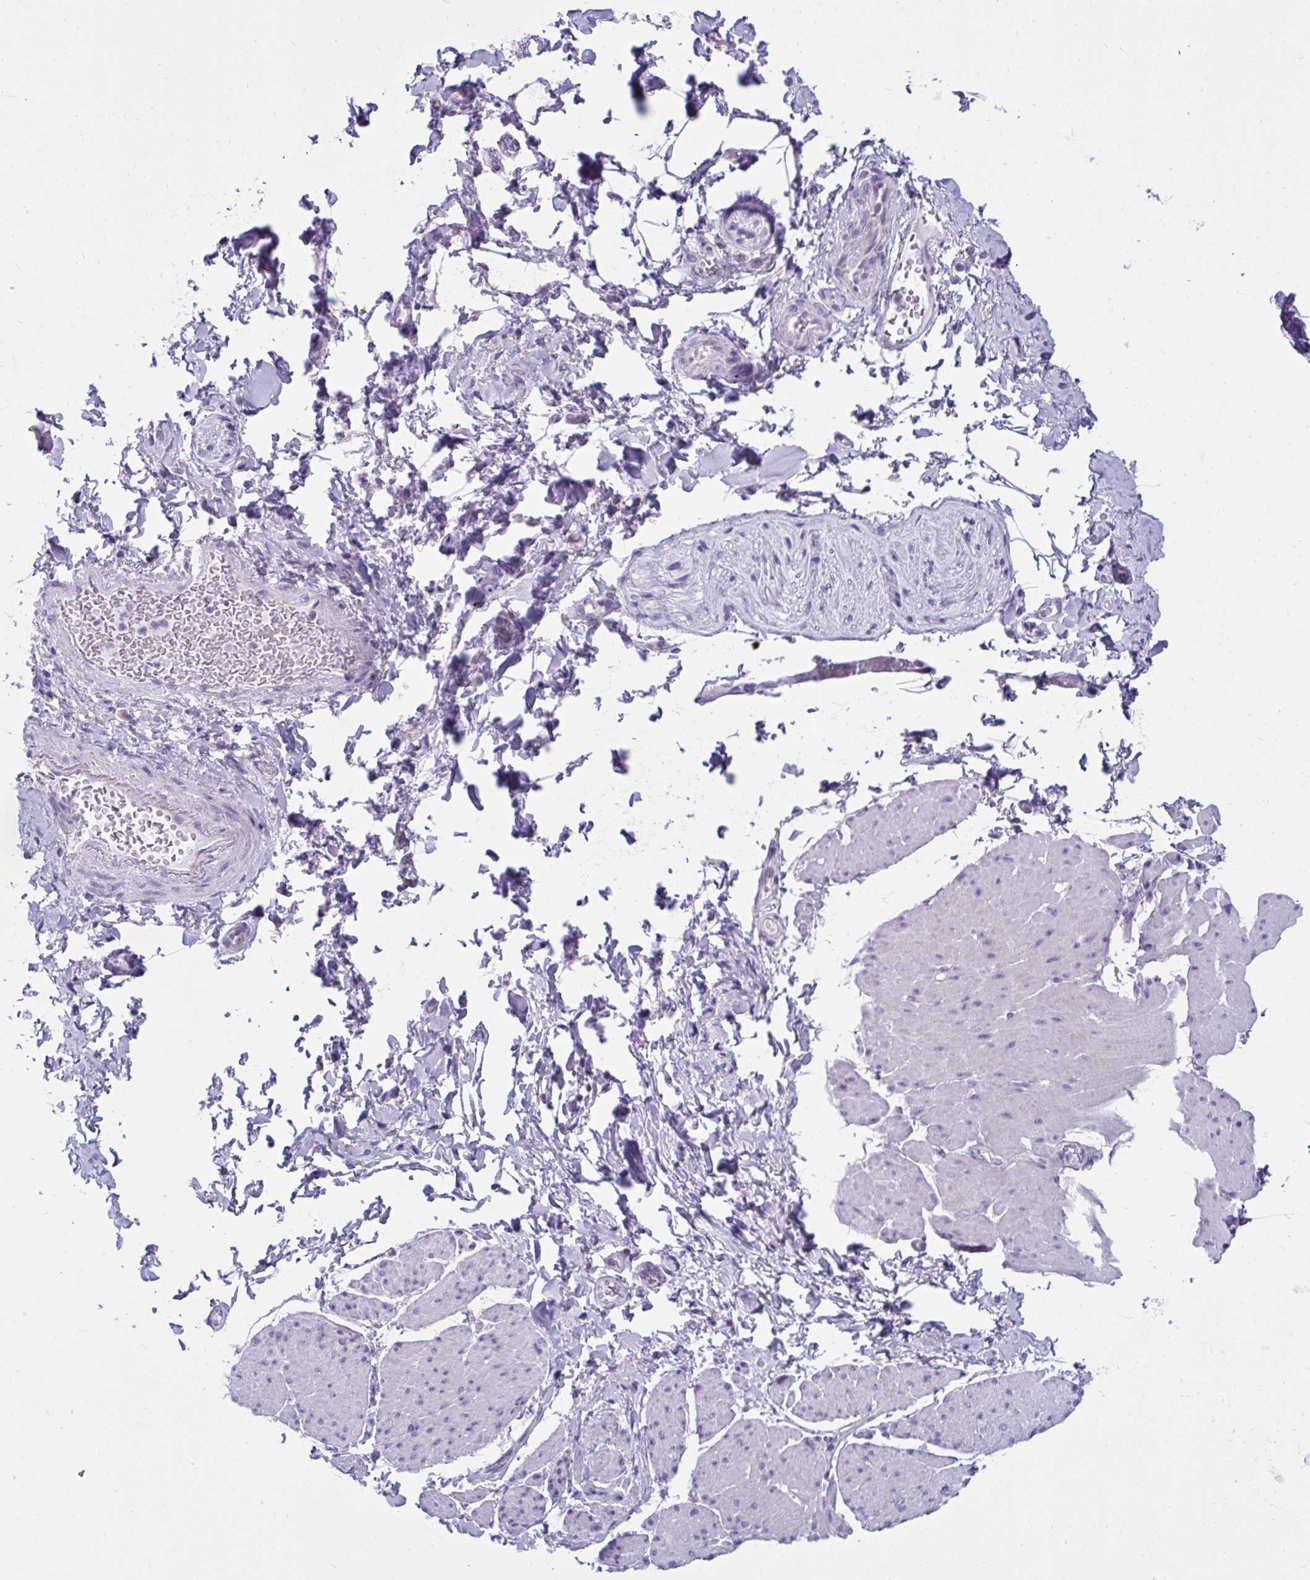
{"staining": {"intensity": "negative", "quantity": "none", "location": "none"}, "tissue": "adipose tissue", "cell_type": "Adipocytes", "image_type": "normal", "snomed": [{"axis": "morphology", "description": "Normal tissue, NOS"}, {"axis": "topography", "description": "Urinary bladder"}, {"axis": "topography", "description": "Peripheral nerve tissue"}], "caption": "The IHC photomicrograph has no significant positivity in adipocytes of adipose tissue.", "gene": "CTSZ", "patient": {"sex": "female", "age": 60}}